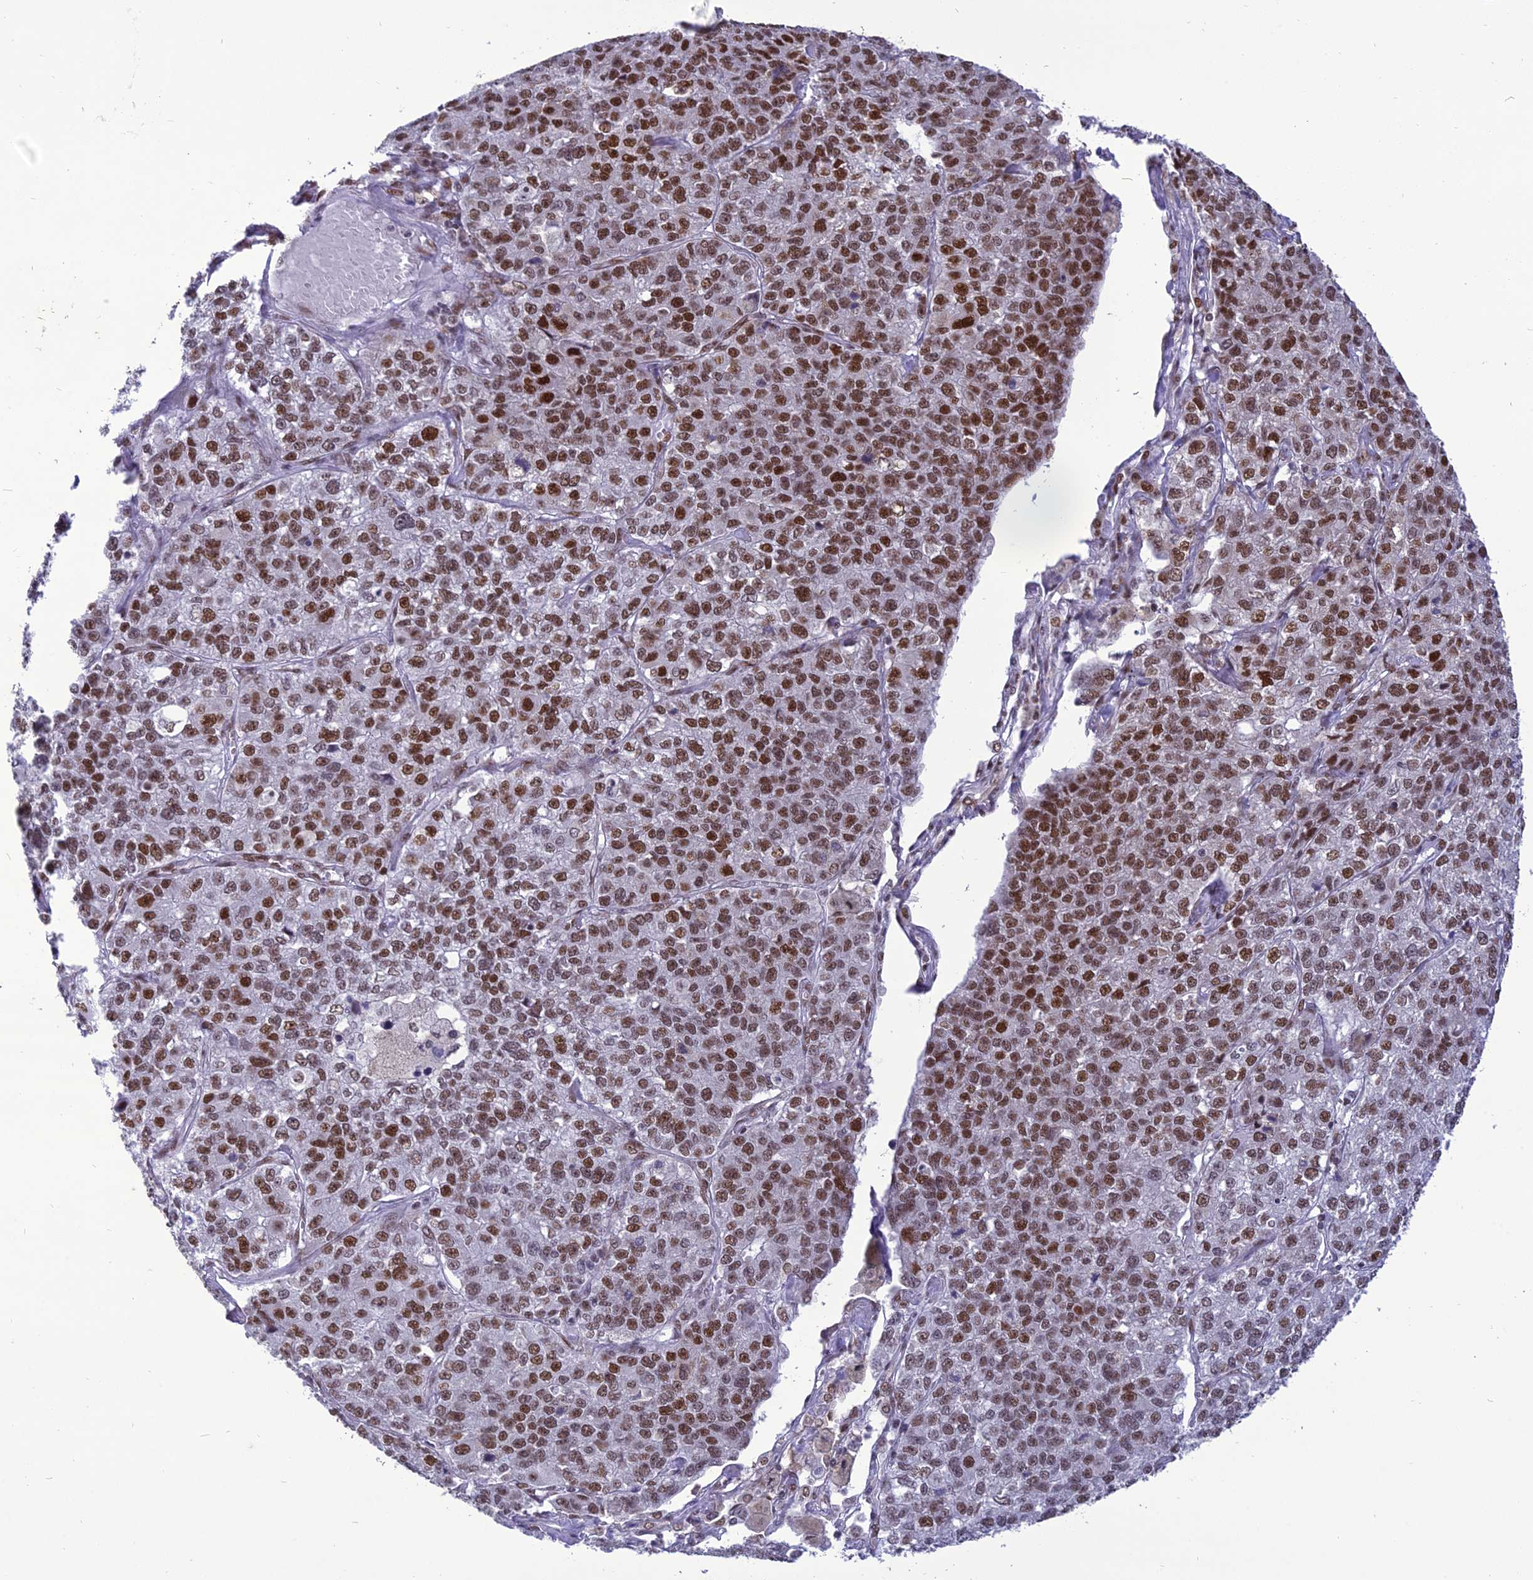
{"staining": {"intensity": "strong", "quantity": "25%-75%", "location": "nuclear"}, "tissue": "lung cancer", "cell_type": "Tumor cells", "image_type": "cancer", "snomed": [{"axis": "morphology", "description": "Adenocarcinoma, NOS"}, {"axis": "topography", "description": "Lung"}], "caption": "Protein staining demonstrates strong nuclear staining in approximately 25%-75% of tumor cells in adenocarcinoma (lung).", "gene": "DDX1", "patient": {"sex": "male", "age": 49}}